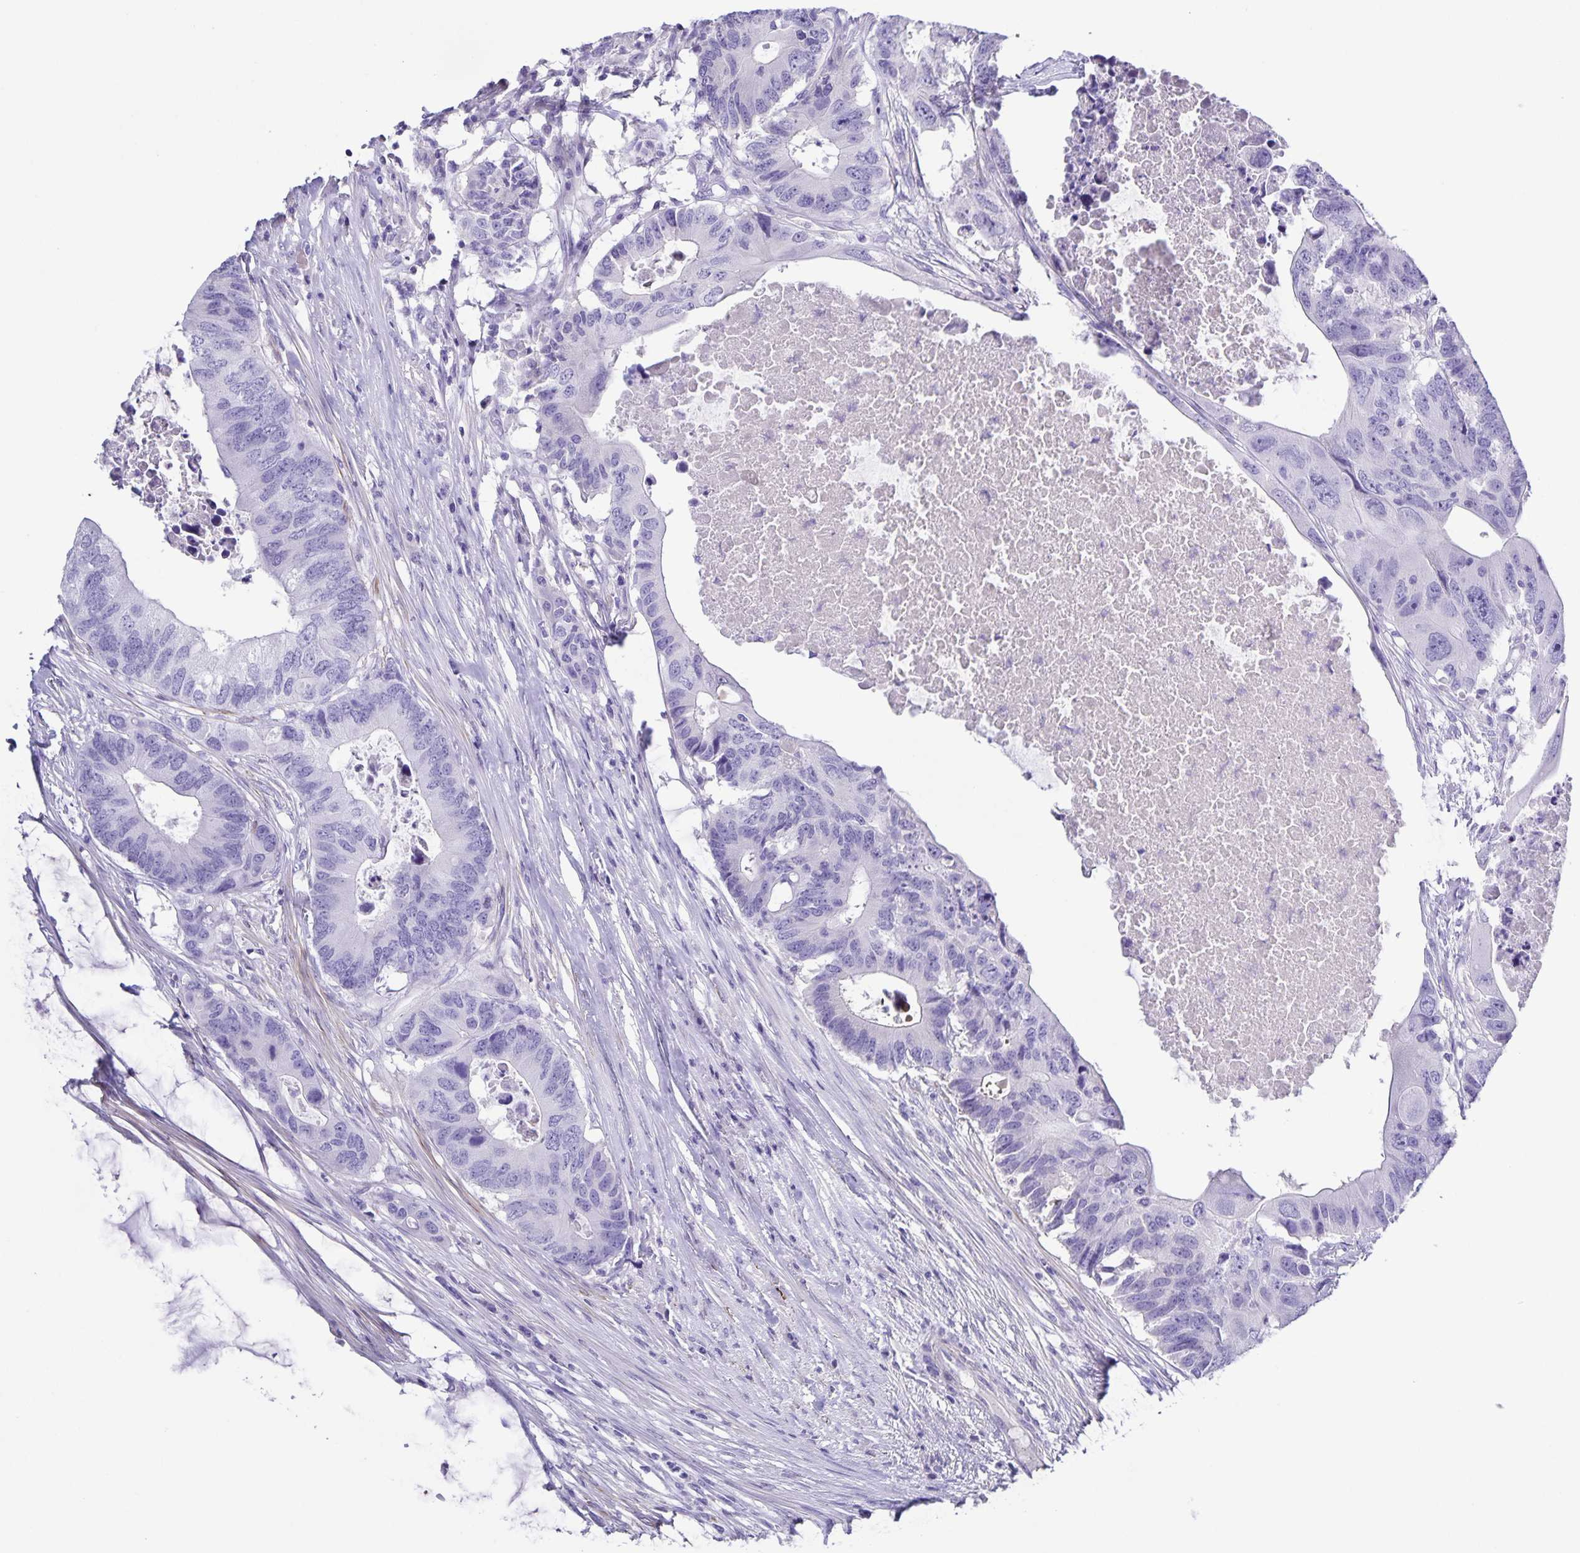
{"staining": {"intensity": "negative", "quantity": "none", "location": "none"}, "tissue": "colorectal cancer", "cell_type": "Tumor cells", "image_type": "cancer", "snomed": [{"axis": "morphology", "description": "Adenocarcinoma, NOS"}, {"axis": "topography", "description": "Colon"}], "caption": "Immunohistochemistry image of adenocarcinoma (colorectal) stained for a protein (brown), which exhibits no expression in tumor cells.", "gene": "UBQLN3", "patient": {"sex": "male", "age": 71}}